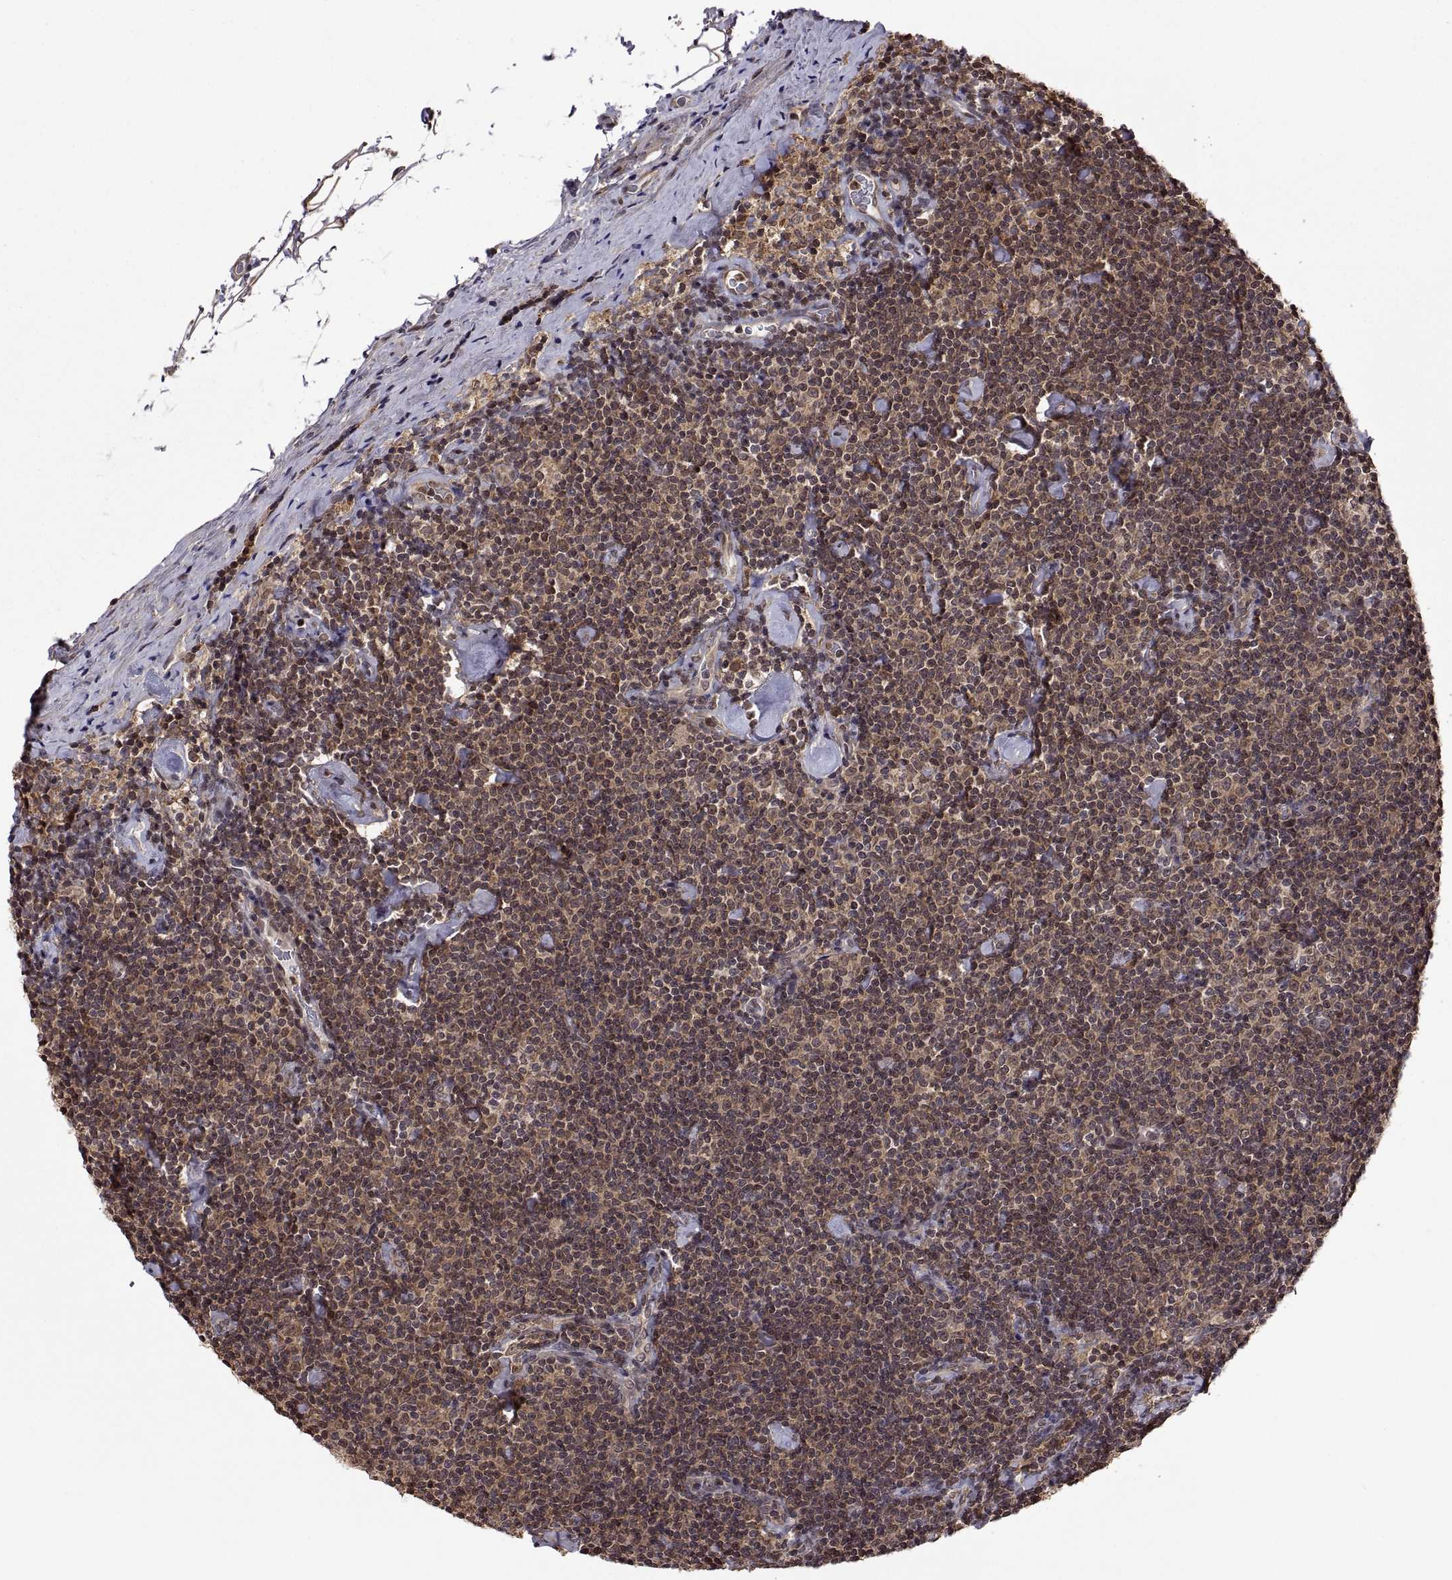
{"staining": {"intensity": "weak", "quantity": ">75%", "location": "cytoplasmic/membranous"}, "tissue": "lymphoma", "cell_type": "Tumor cells", "image_type": "cancer", "snomed": [{"axis": "morphology", "description": "Malignant lymphoma, non-Hodgkin's type, Low grade"}, {"axis": "topography", "description": "Lymph node"}], "caption": "Brown immunohistochemical staining in low-grade malignant lymphoma, non-Hodgkin's type displays weak cytoplasmic/membranous staining in approximately >75% of tumor cells.", "gene": "ZNRF2", "patient": {"sex": "male", "age": 81}}